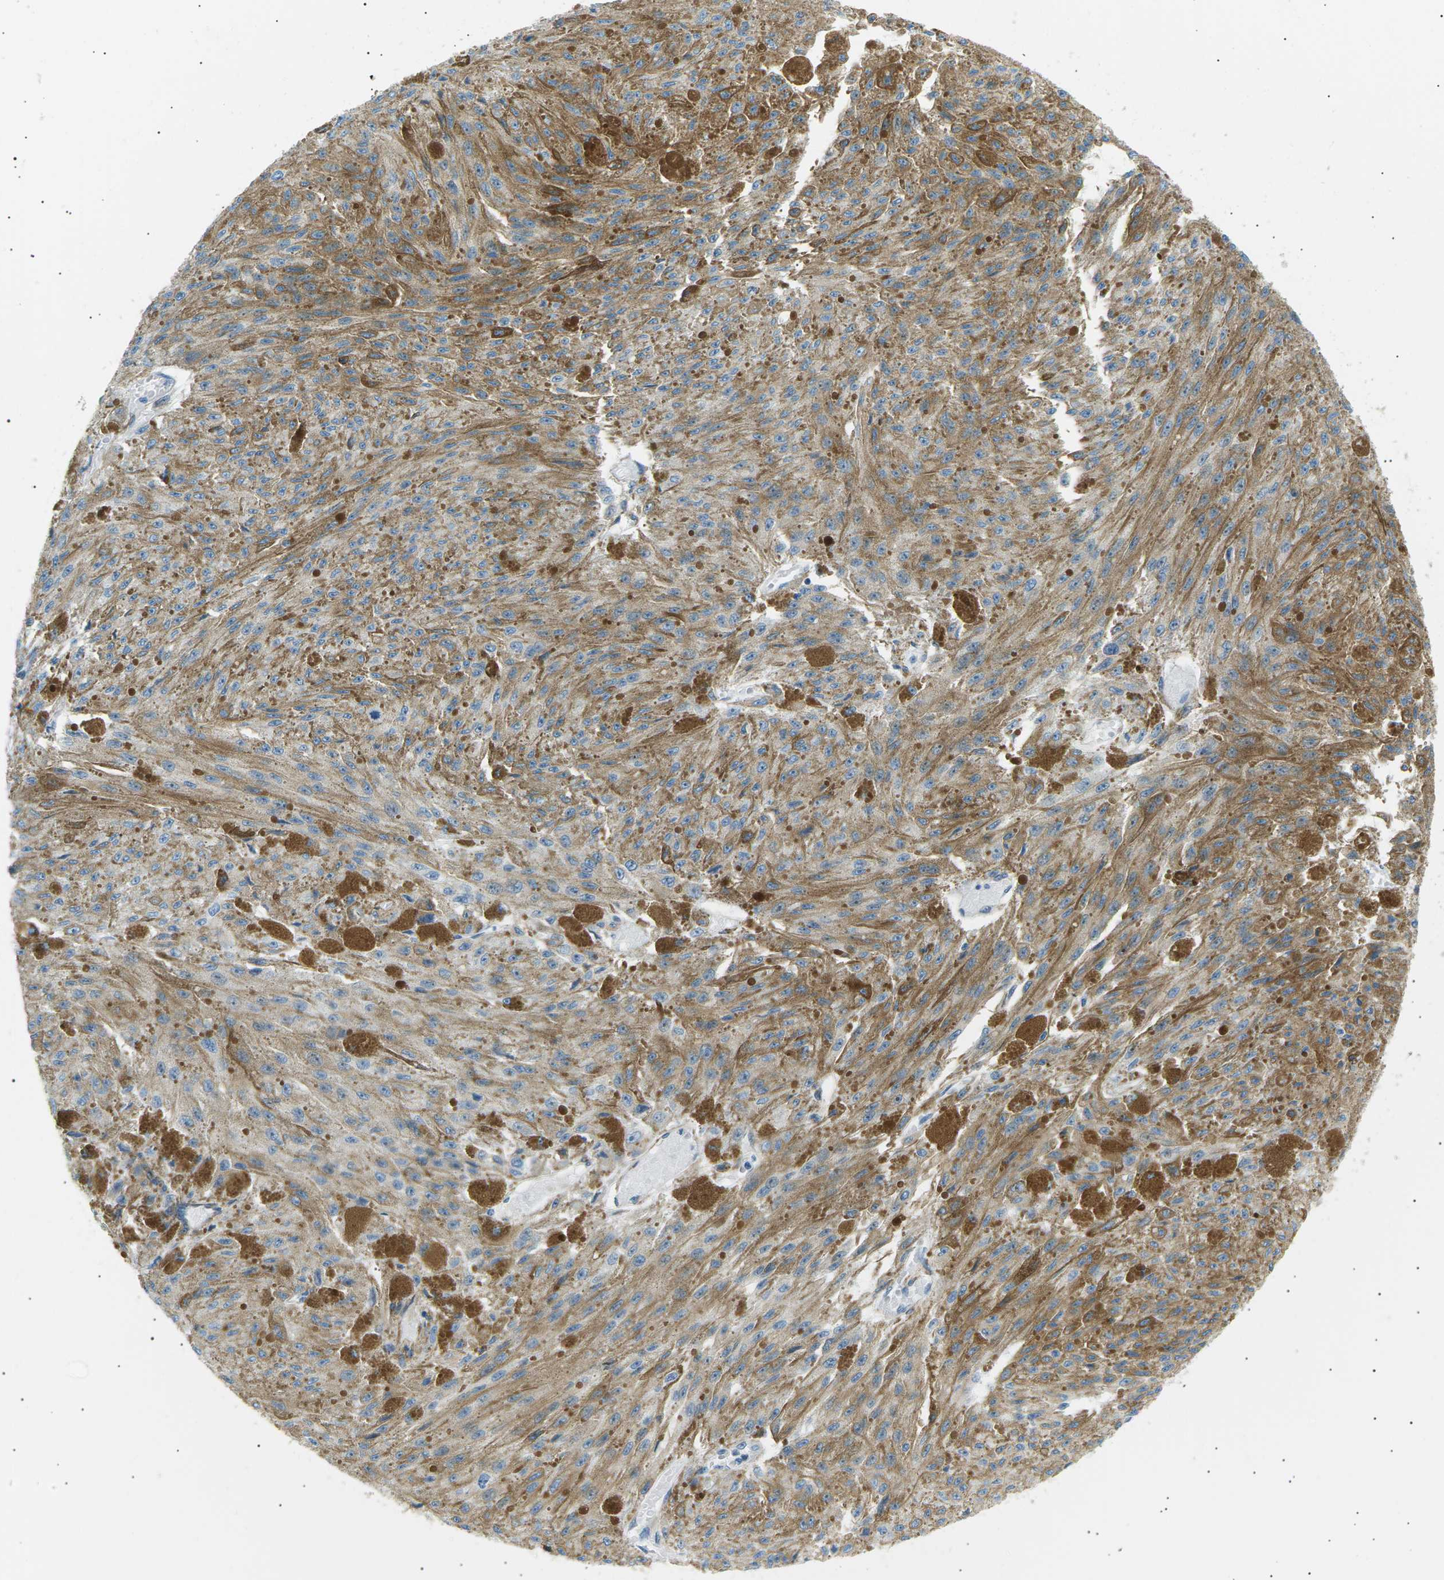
{"staining": {"intensity": "moderate", "quantity": "25%-75%", "location": "cytoplasmic/membranous"}, "tissue": "melanoma", "cell_type": "Tumor cells", "image_type": "cancer", "snomed": [{"axis": "morphology", "description": "Malignant melanoma, NOS"}, {"axis": "topography", "description": "Other"}], "caption": "The image demonstrates staining of malignant melanoma, revealing moderate cytoplasmic/membranous protein positivity (brown color) within tumor cells. The protein is shown in brown color, while the nuclei are stained blue.", "gene": "SEPTIN5", "patient": {"sex": "male", "age": 79}}